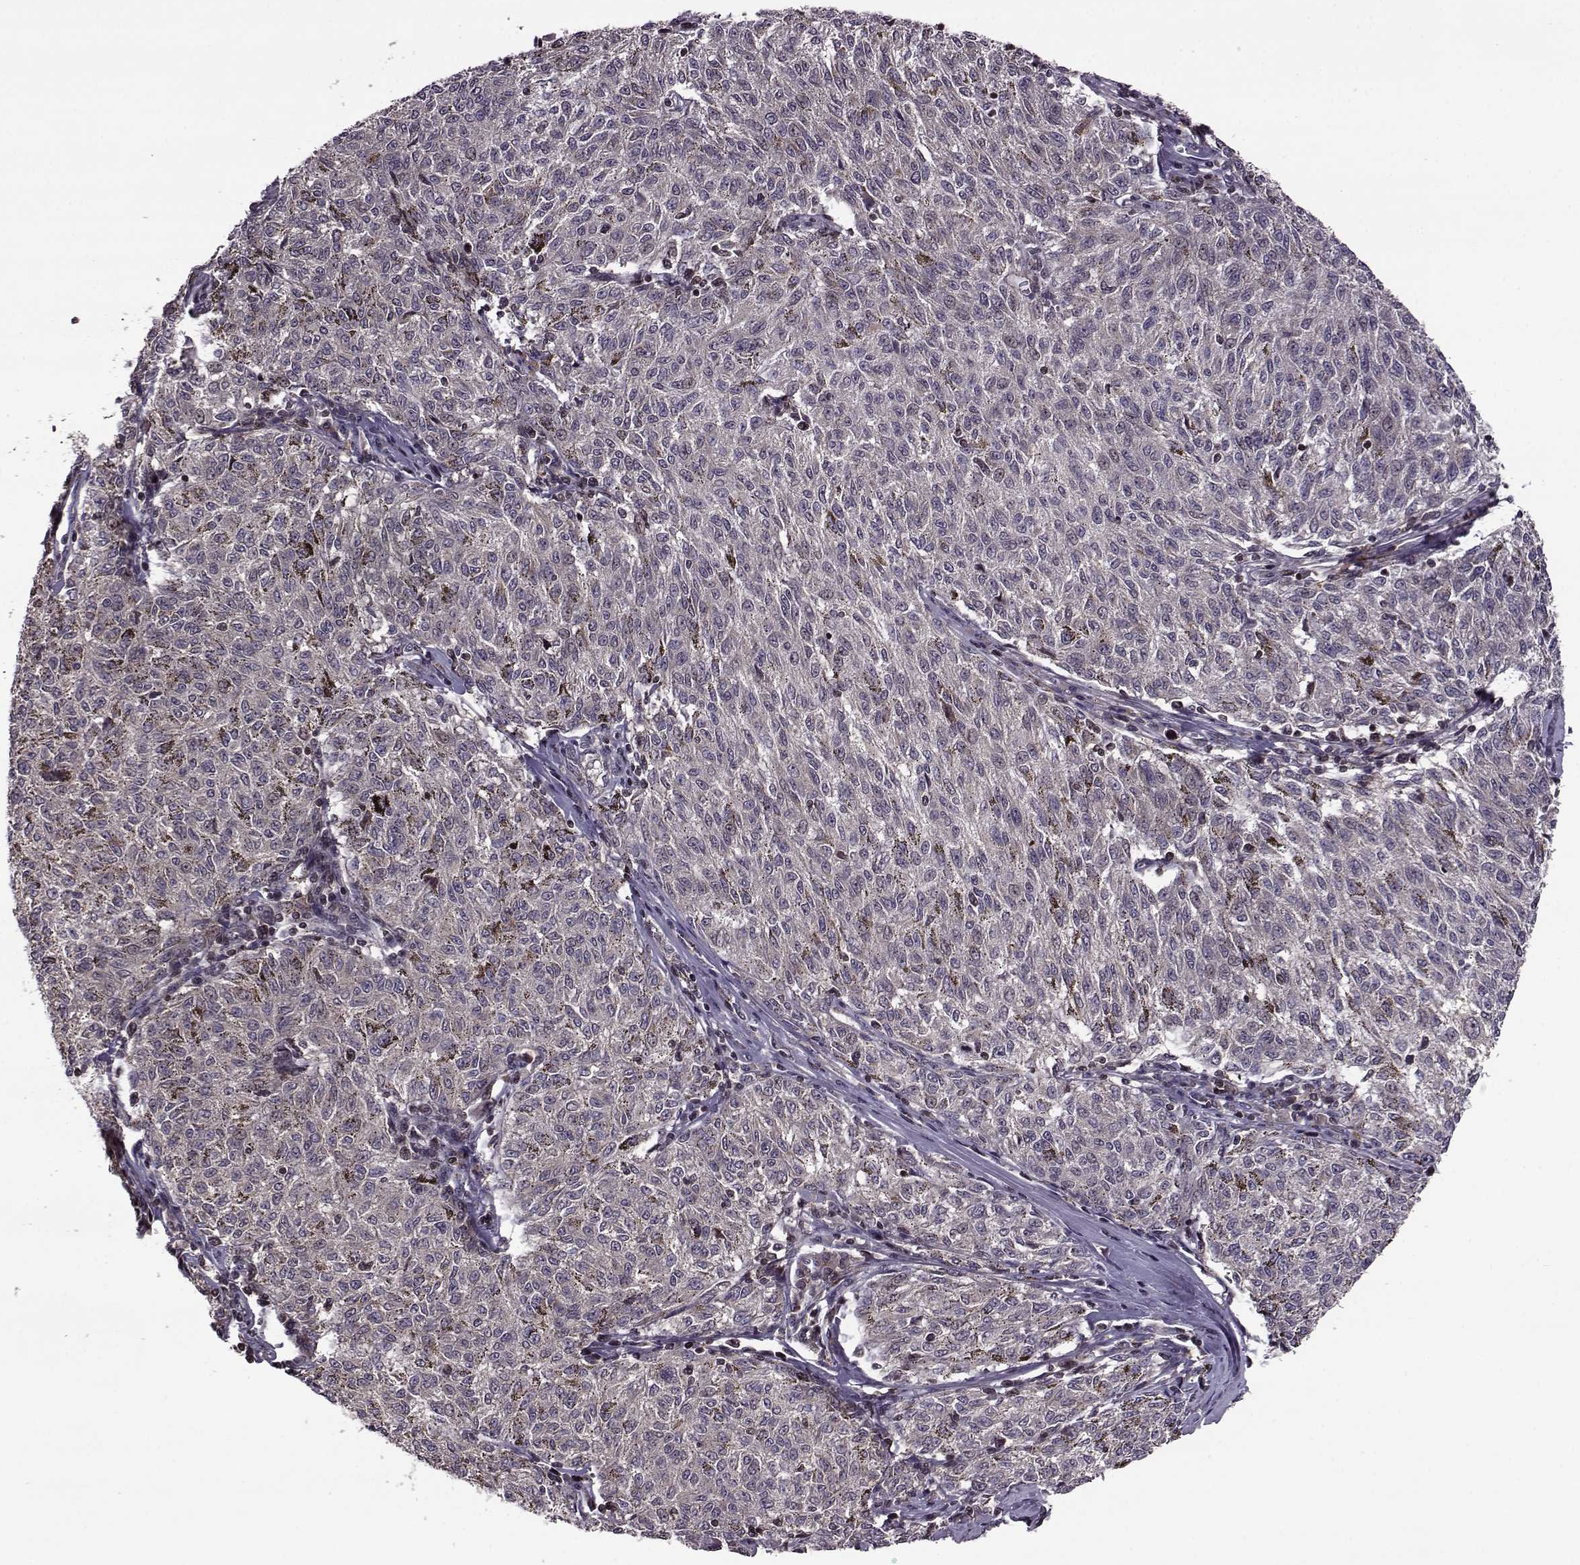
{"staining": {"intensity": "negative", "quantity": "none", "location": "none"}, "tissue": "melanoma", "cell_type": "Tumor cells", "image_type": "cancer", "snomed": [{"axis": "morphology", "description": "Malignant melanoma, NOS"}, {"axis": "topography", "description": "Skin"}], "caption": "Melanoma was stained to show a protein in brown. There is no significant expression in tumor cells.", "gene": "TRMU", "patient": {"sex": "female", "age": 72}}